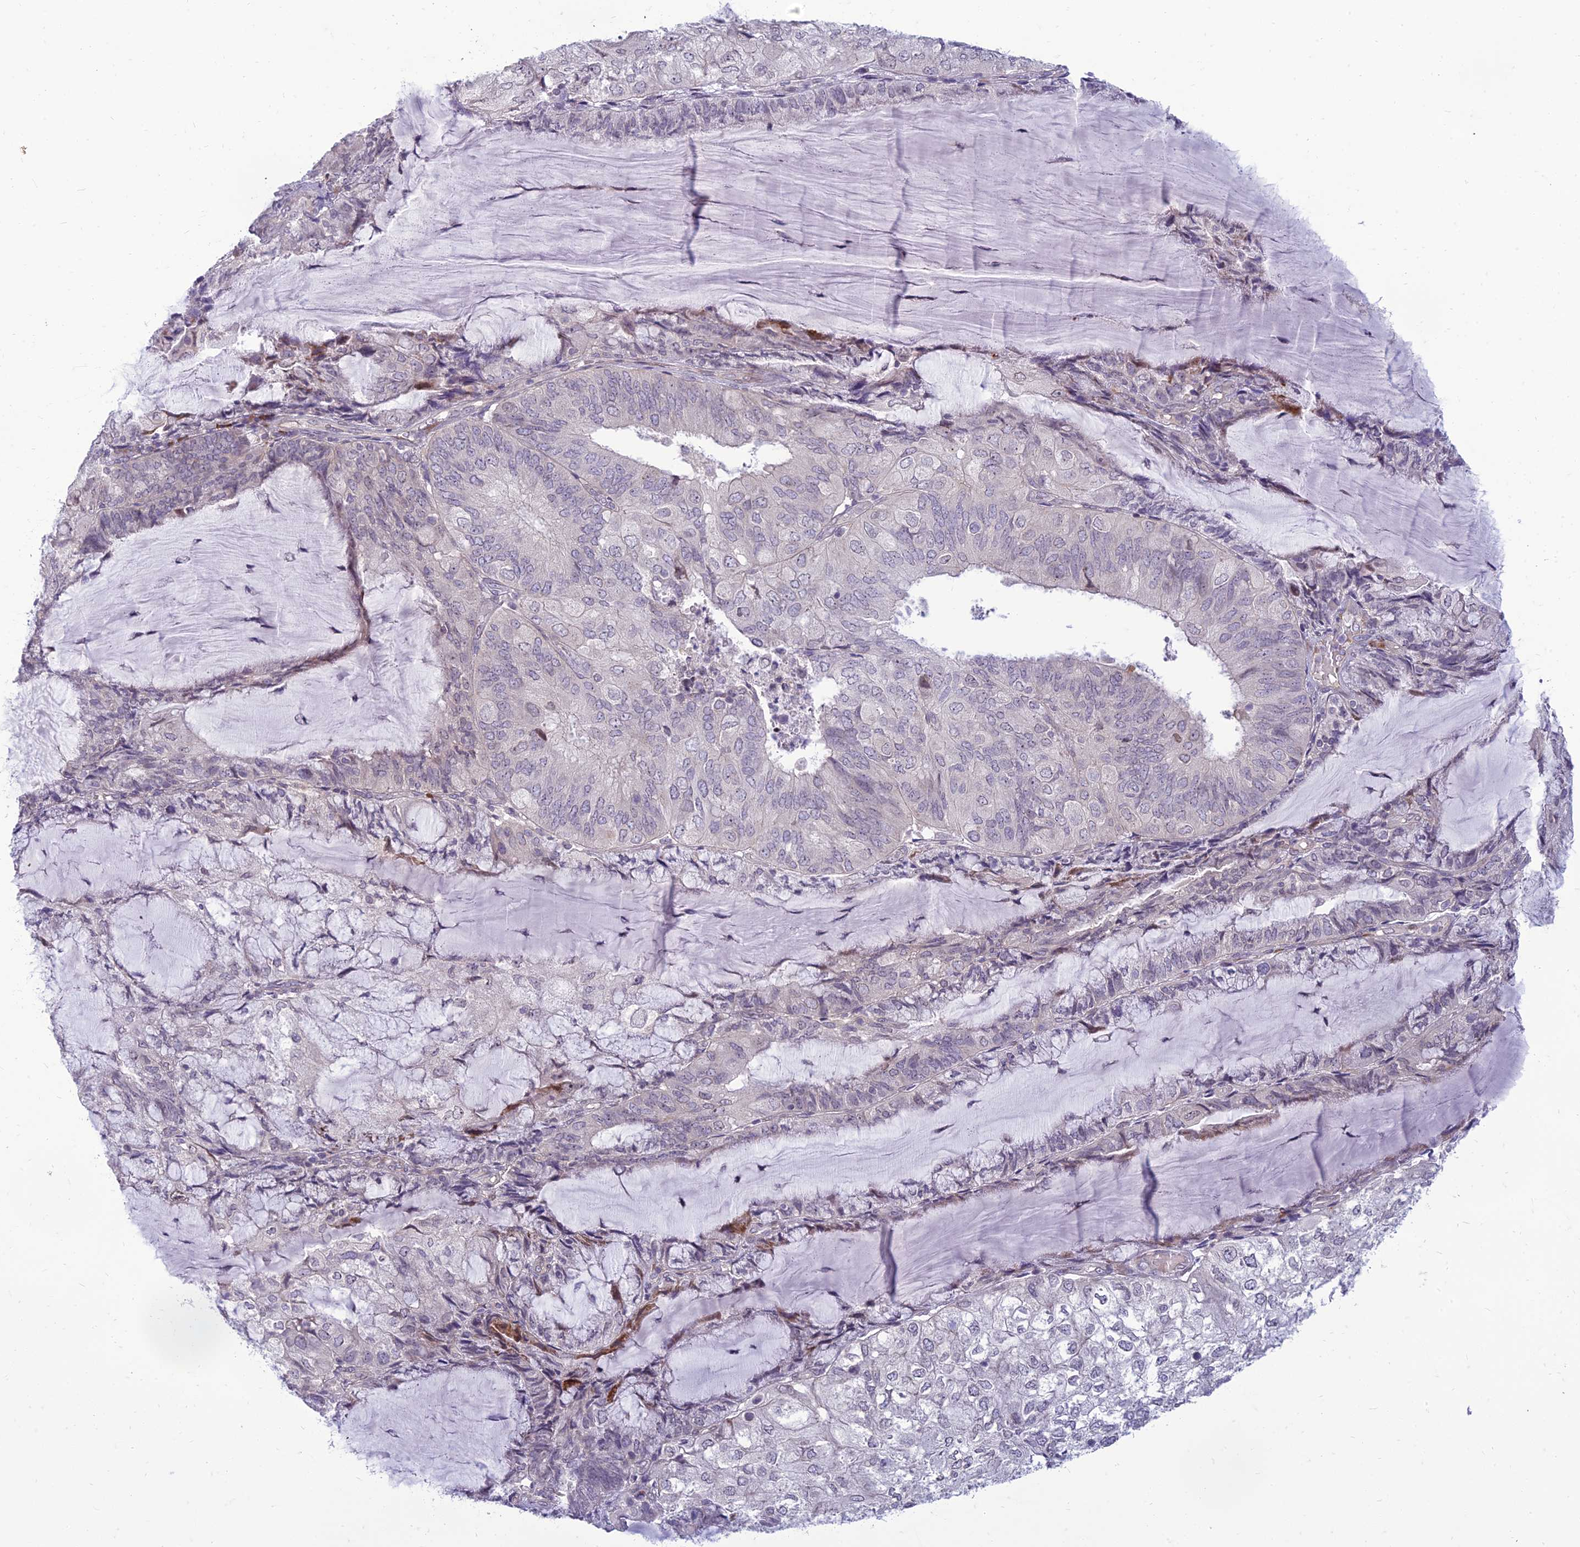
{"staining": {"intensity": "negative", "quantity": "none", "location": "none"}, "tissue": "endometrial cancer", "cell_type": "Tumor cells", "image_type": "cancer", "snomed": [{"axis": "morphology", "description": "Adenocarcinoma, NOS"}, {"axis": "topography", "description": "Endometrium"}], "caption": "This is a micrograph of immunohistochemistry staining of endometrial cancer (adenocarcinoma), which shows no expression in tumor cells.", "gene": "DTX2", "patient": {"sex": "female", "age": 81}}